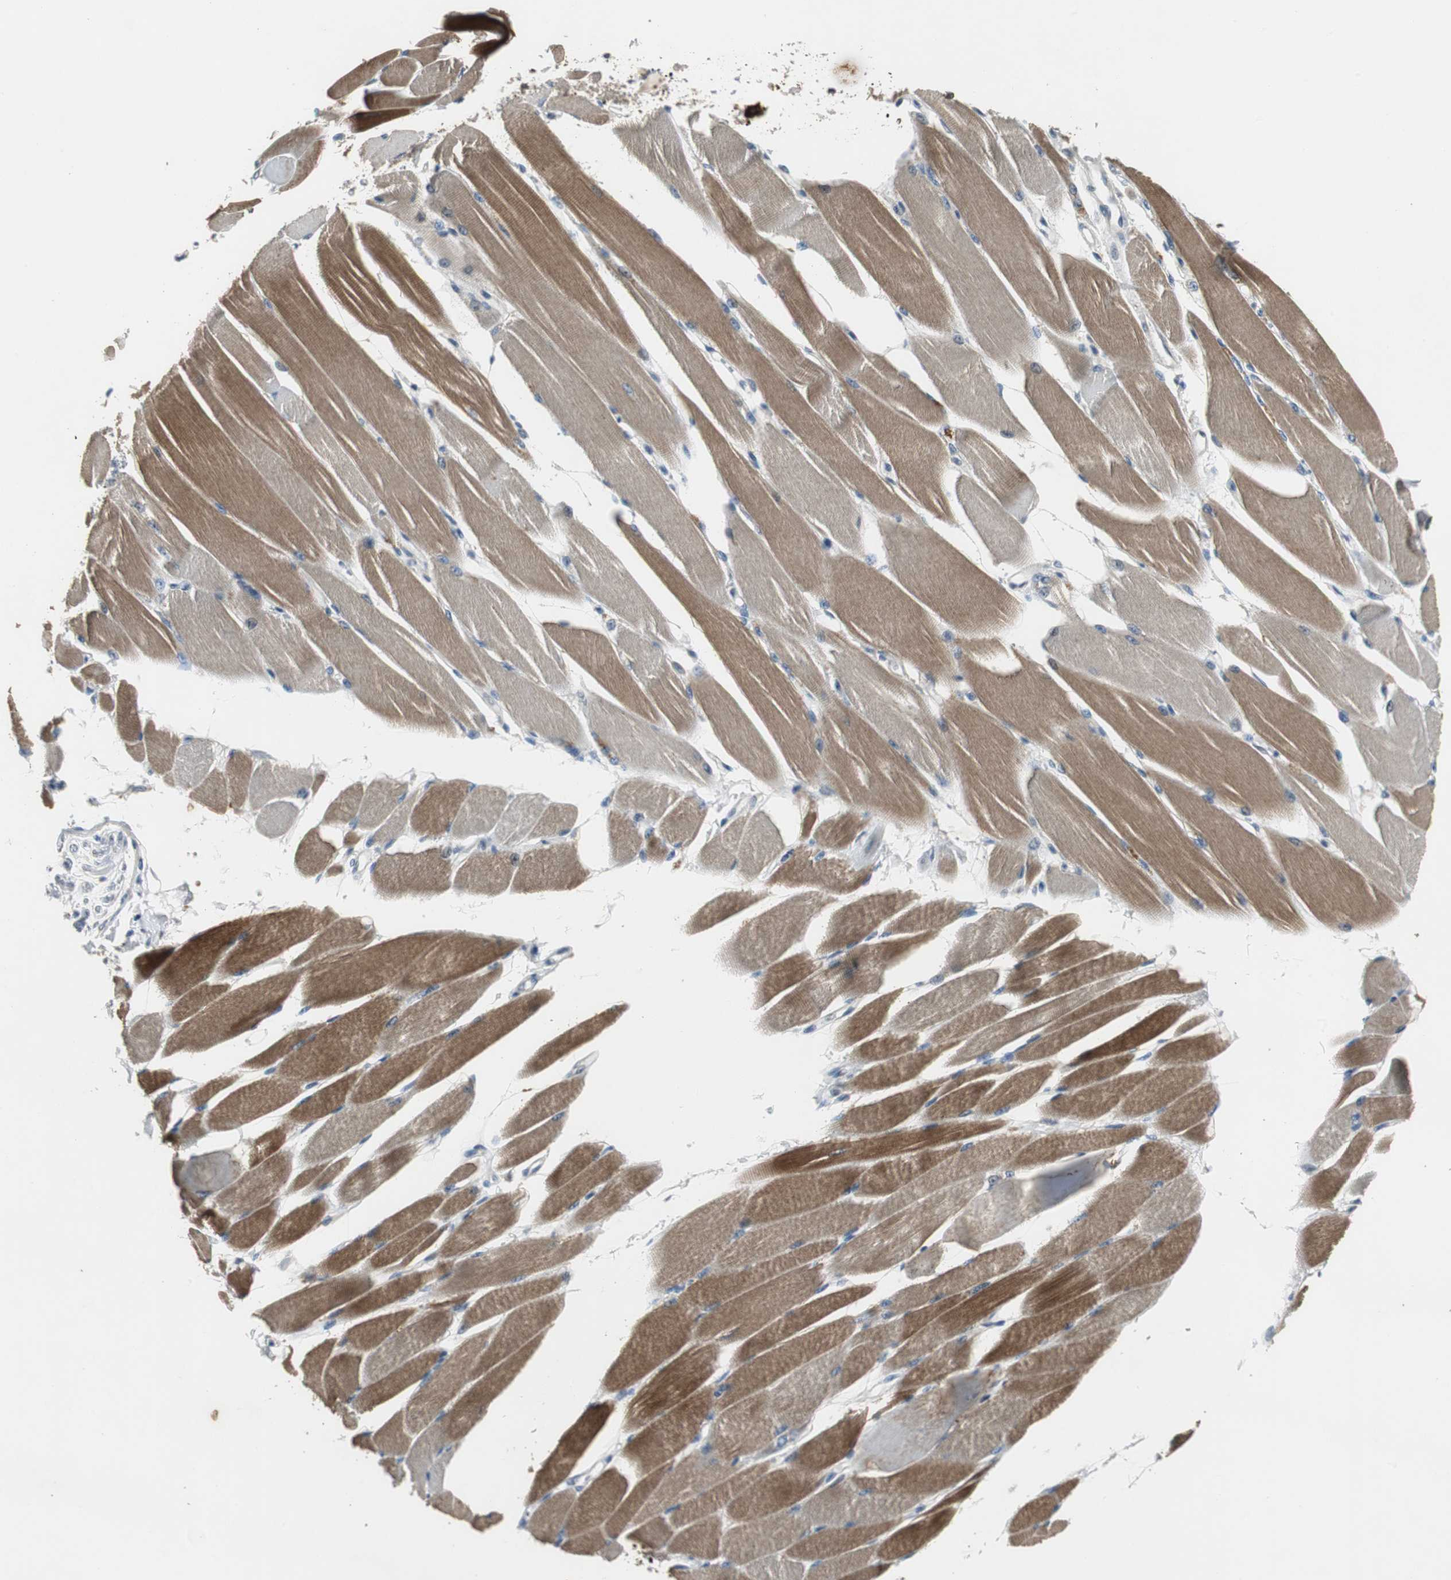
{"staining": {"intensity": "strong", "quantity": "25%-75%", "location": "cytoplasmic/membranous"}, "tissue": "skeletal muscle", "cell_type": "Myocytes", "image_type": "normal", "snomed": [{"axis": "morphology", "description": "Normal tissue, NOS"}, {"axis": "topography", "description": "Skeletal muscle"}, {"axis": "topography", "description": "Peripheral nerve tissue"}], "caption": "Strong cytoplasmic/membranous expression for a protein is appreciated in approximately 25%-75% of myocytes of normal skeletal muscle using immunohistochemistry.", "gene": "MYT1", "patient": {"sex": "female", "age": 84}}